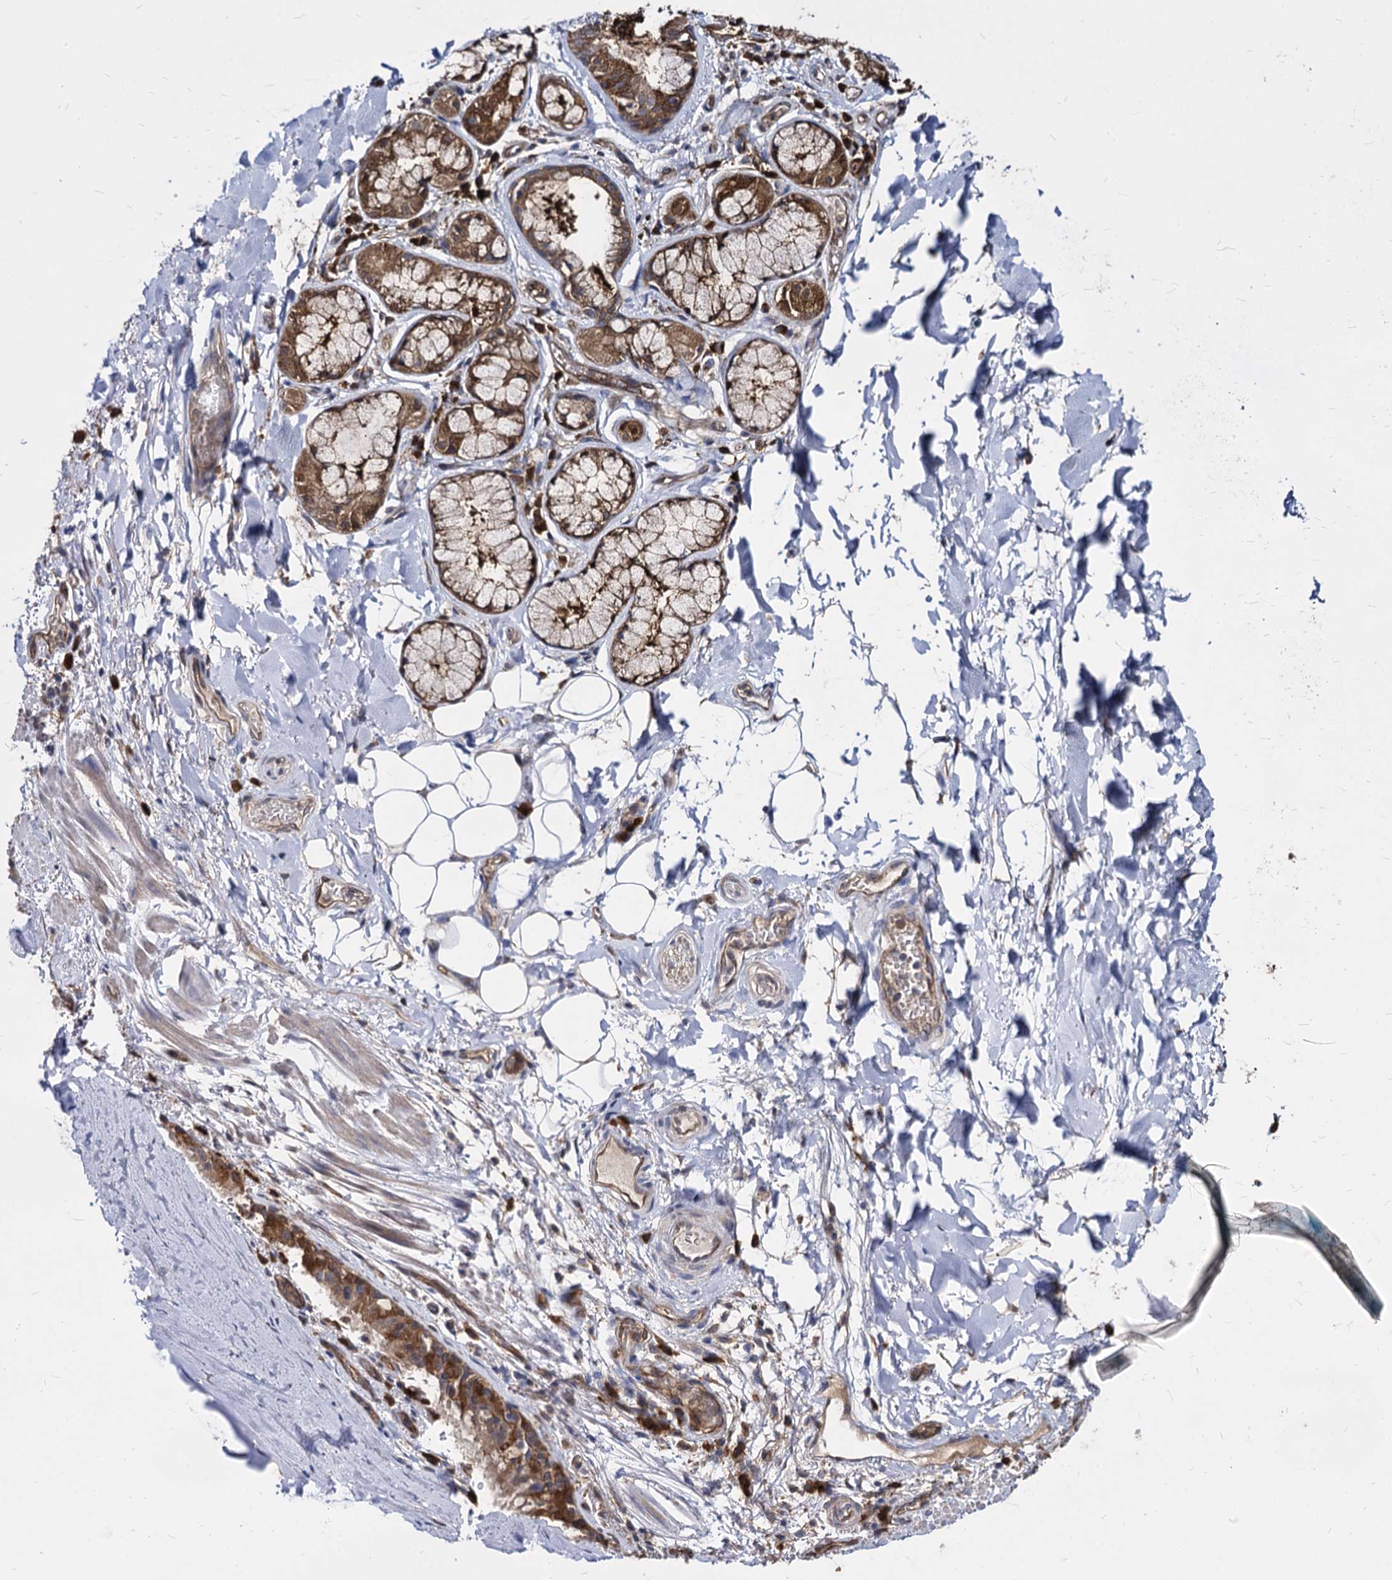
{"staining": {"intensity": "weak", "quantity": "25%-75%", "location": "cytoplasmic/membranous"}, "tissue": "adipose tissue", "cell_type": "Adipocytes", "image_type": "normal", "snomed": [{"axis": "morphology", "description": "Normal tissue, NOS"}, {"axis": "topography", "description": "Lymph node"}, {"axis": "topography", "description": "Cartilage tissue"}, {"axis": "topography", "description": "Bronchus"}], "caption": "Adipocytes exhibit weak cytoplasmic/membranous expression in about 25%-75% of cells in unremarkable adipose tissue. The protein is shown in brown color, while the nuclei are stained blue.", "gene": "NME1", "patient": {"sex": "male", "age": 63}}